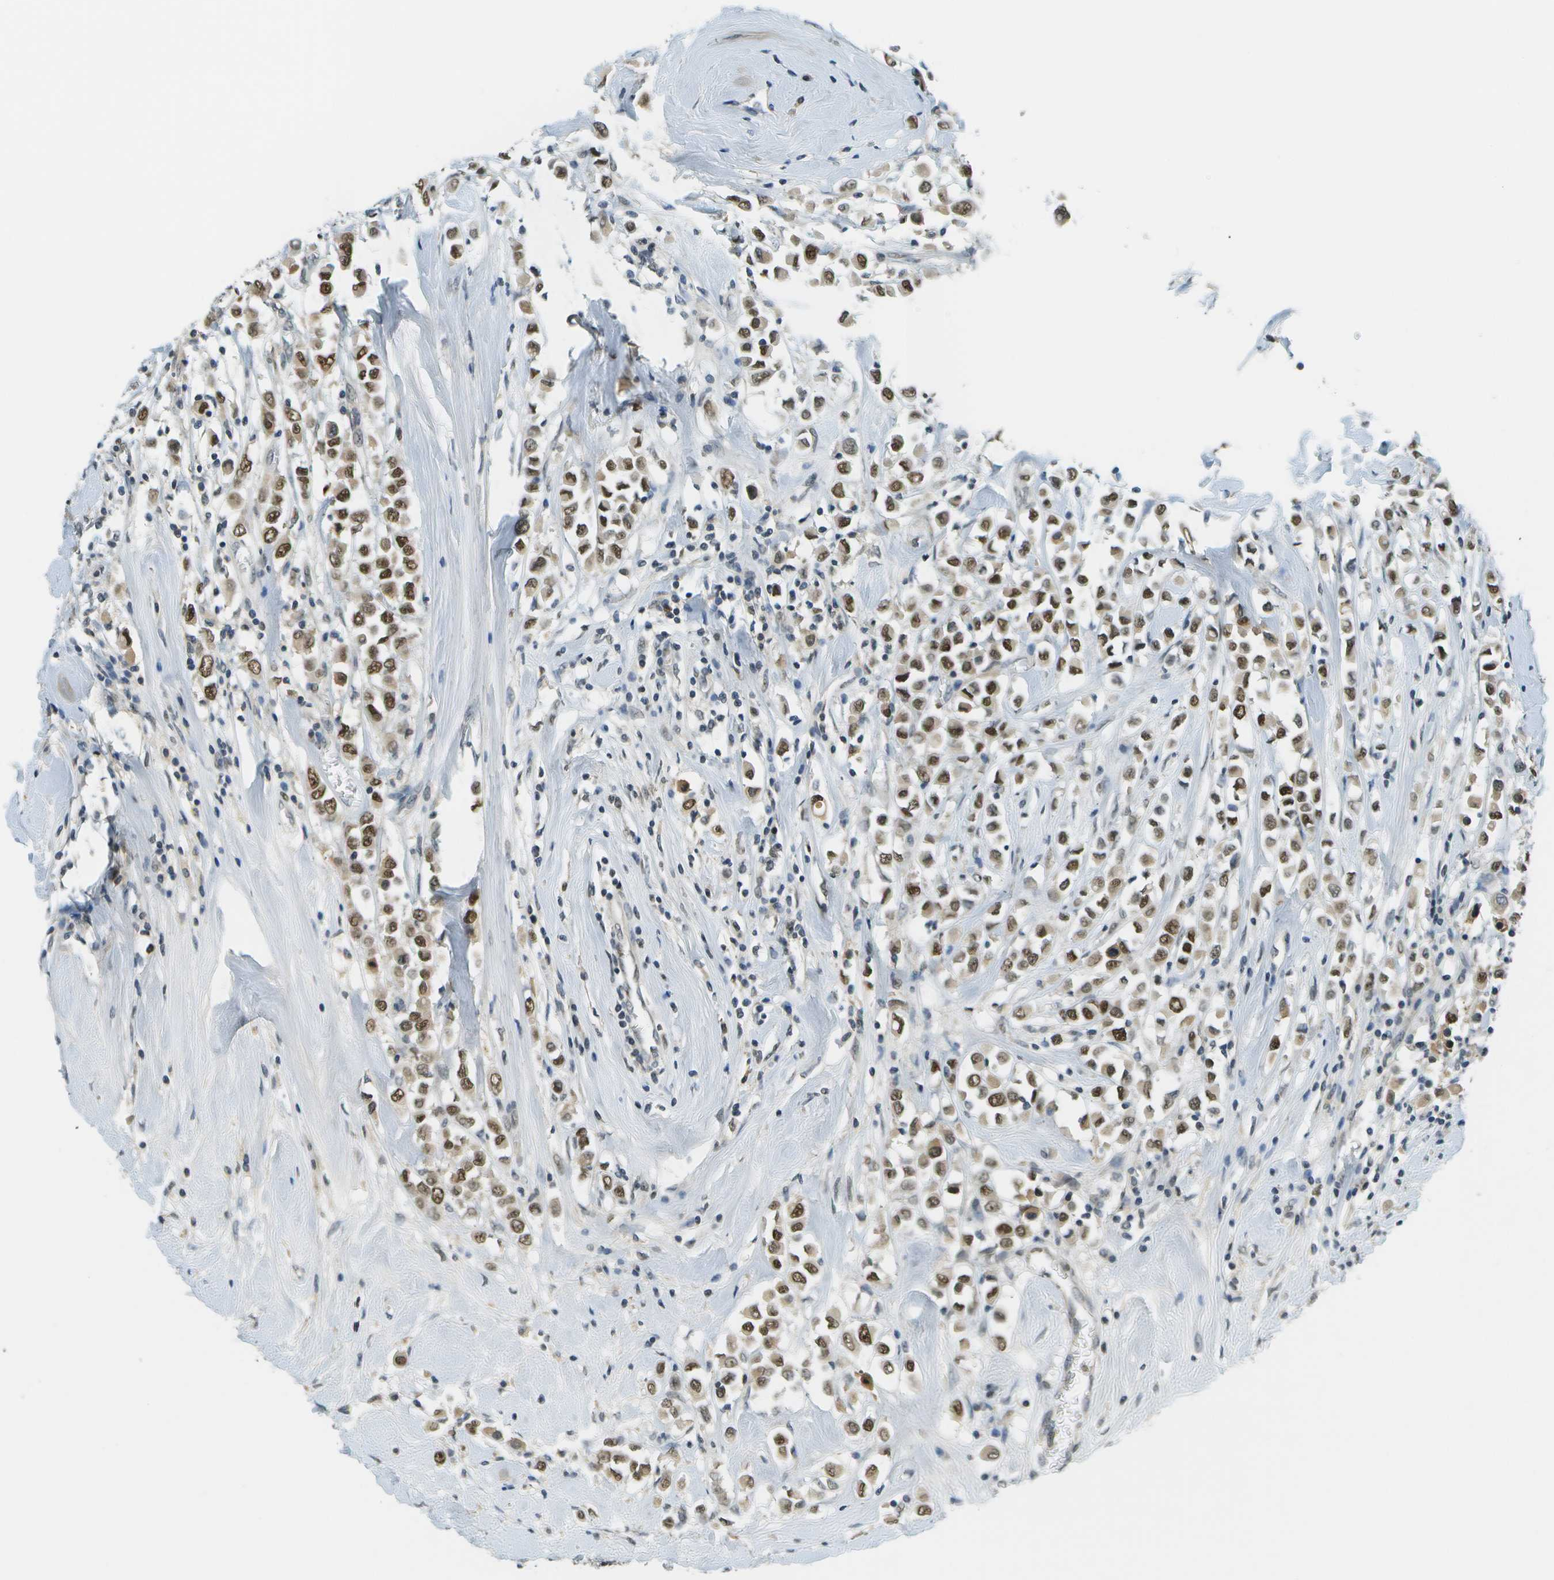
{"staining": {"intensity": "strong", "quantity": ">75%", "location": "nuclear"}, "tissue": "breast cancer", "cell_type": "Tumor cells", "image_type": "cancer", "snomed": [{"axis": "morphology", "description": "Duct carcinoma"}, {"axis": "topography", "description": "Breast"}], "caption": "Protein analysis of breast invasive ductal carcinoma tissue displays strong nuclear expression in about >75% of tumor cells. The protein is stained brown, and the nuclei are stained in blue (DAB IHC with brightfield microscopy, high magnification).", "gene": "CBX5", "patient": {"sex": "female", "age": 61}}